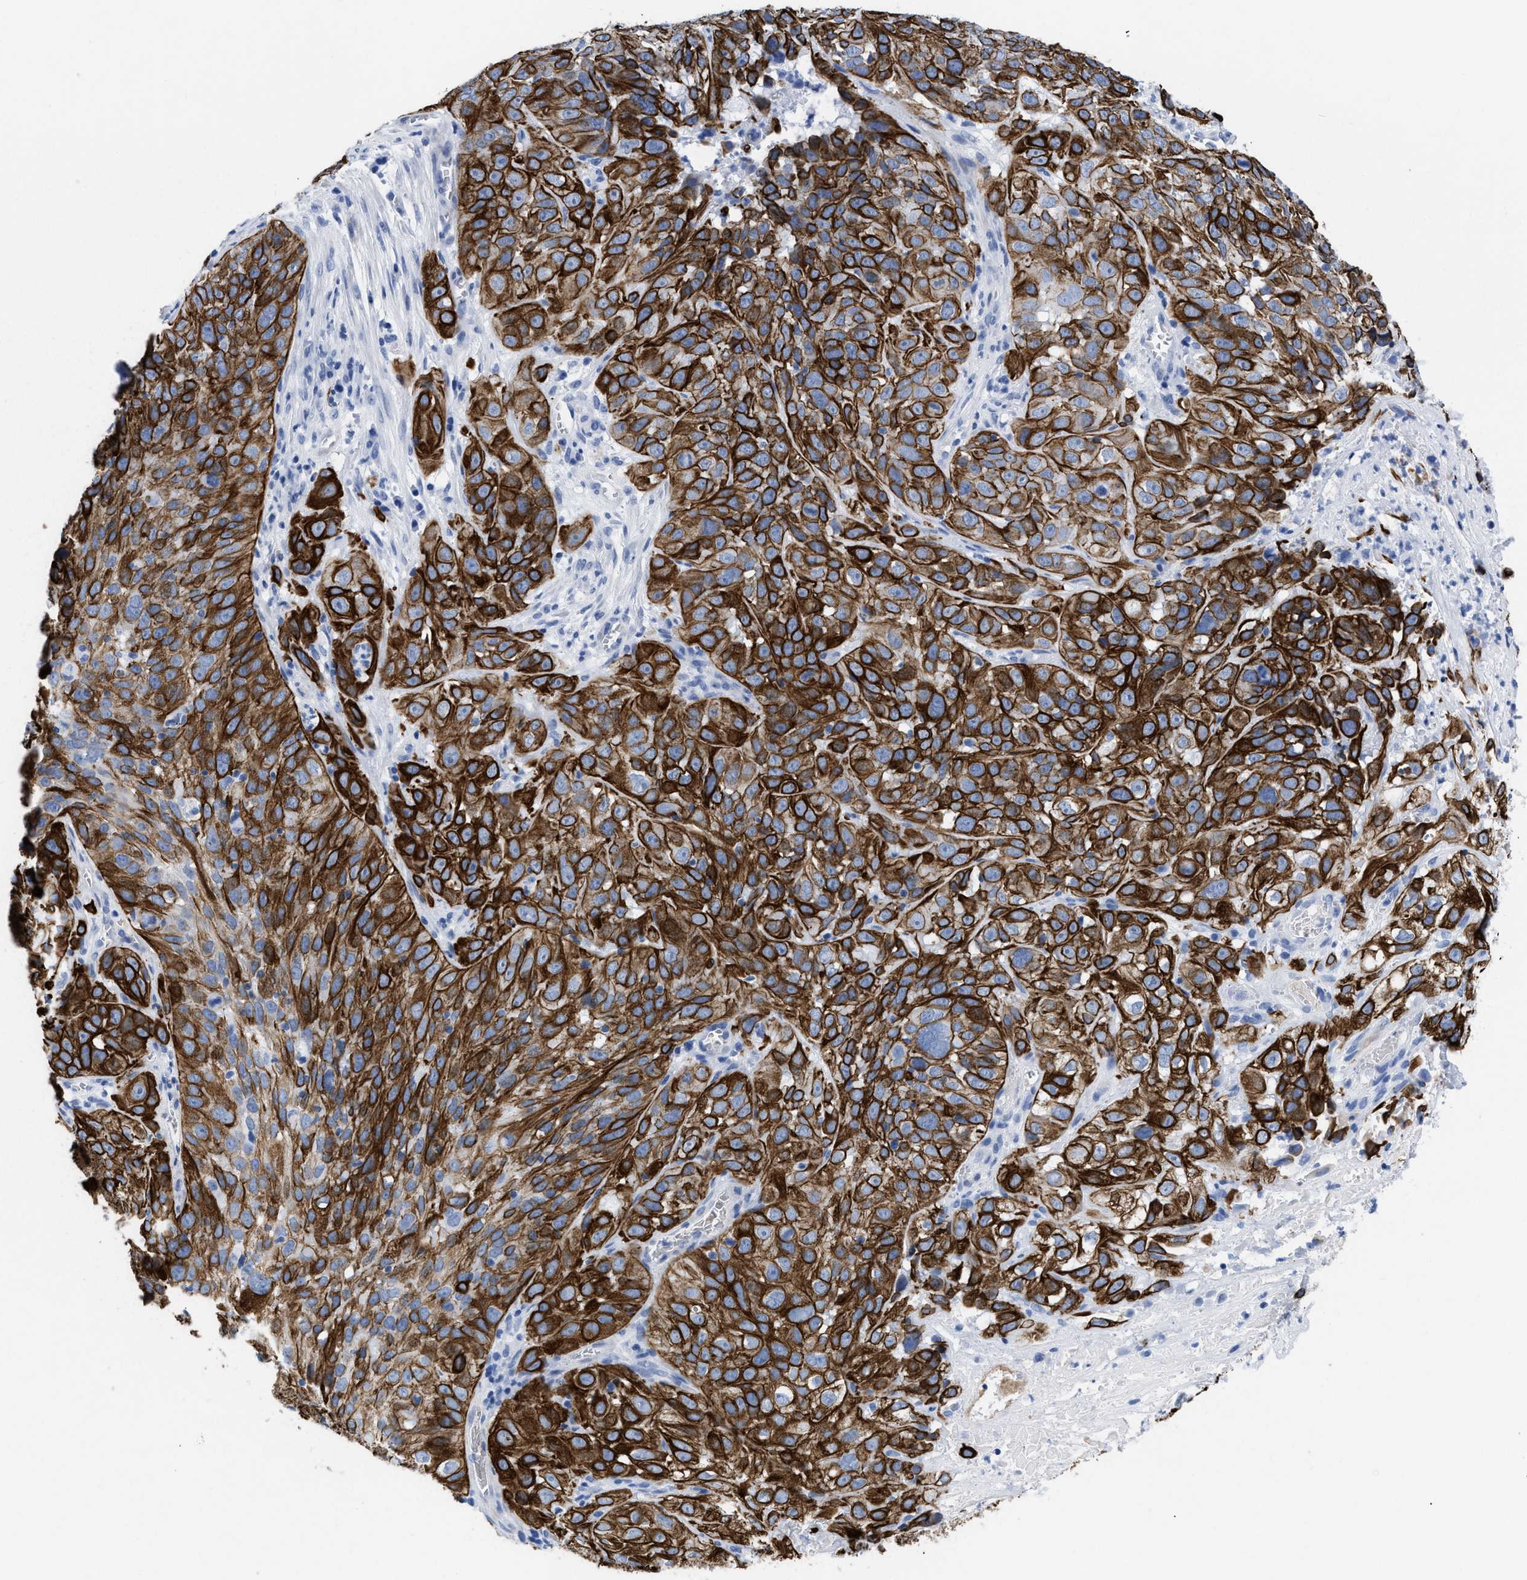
{"staining": {"intensity": "strong", "quantity": ">75%", "location": "cytoplasmic/membranous"}, "tissue": "cervical cancer", "cell_type": "Tumor cells", "image_type": "cancer", "snomed": [{"axis": "morphology", "description": "Squamous cell carcinoma, NOS"}, {"axis": "topography", "description": "Cervix"}], "caption": "IHC histopathology image of neoplastic tissue: human squamous cell carcinoma (cervical) stained using IHC reveals high levels of strong protein expression localized specifically in the cytoplasmic/membranous of tumor cells, appearing as a cytoplasmic/membranous brown color.", "gene": "DUSP26", "patient": {"sex": "female", "age": 32}}